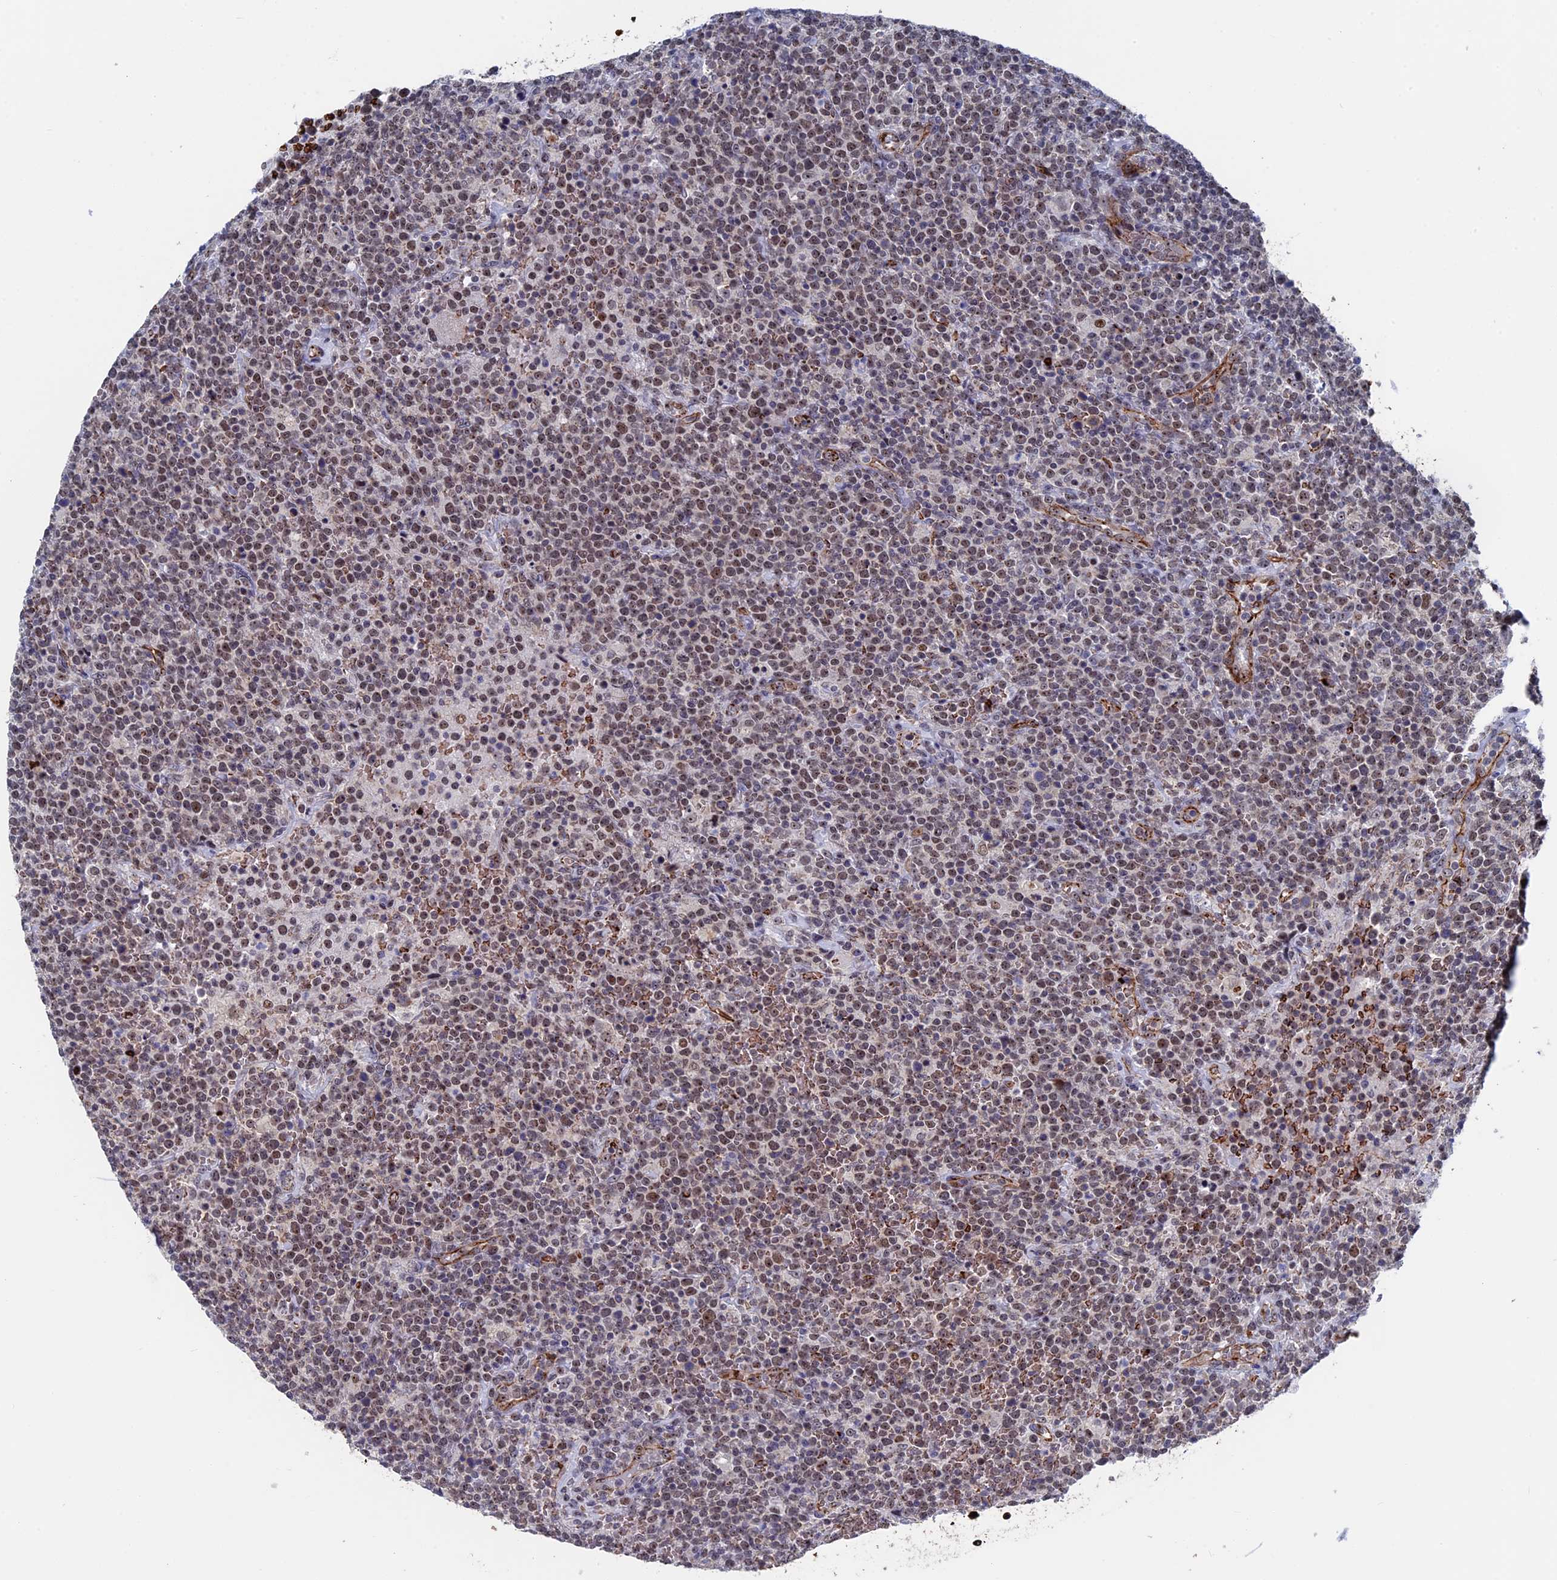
{"staining": {"intensity": "weak", "quantity": "25%-75%", "location": "nuclear"}, "tissue": "lymphoma", "cell_type": "Tumor cells", "image_type": "cancer", "snomed": [{"axis": "morphology", "description": "Malignant lymphoma, non-Hodgkin's type, High grade"}, {"axis": "topography", "description": "Lymph node"}], "caption": "This micrograph demonstrates IHC staining of human high-grade malignant lymphoma, non-Hodgkin's type, with low weak nuclear positivity in about 25%-75% of tumor cells.", "gene": "EXOSC9", "patient": {"sex": "male", "age": 61}}